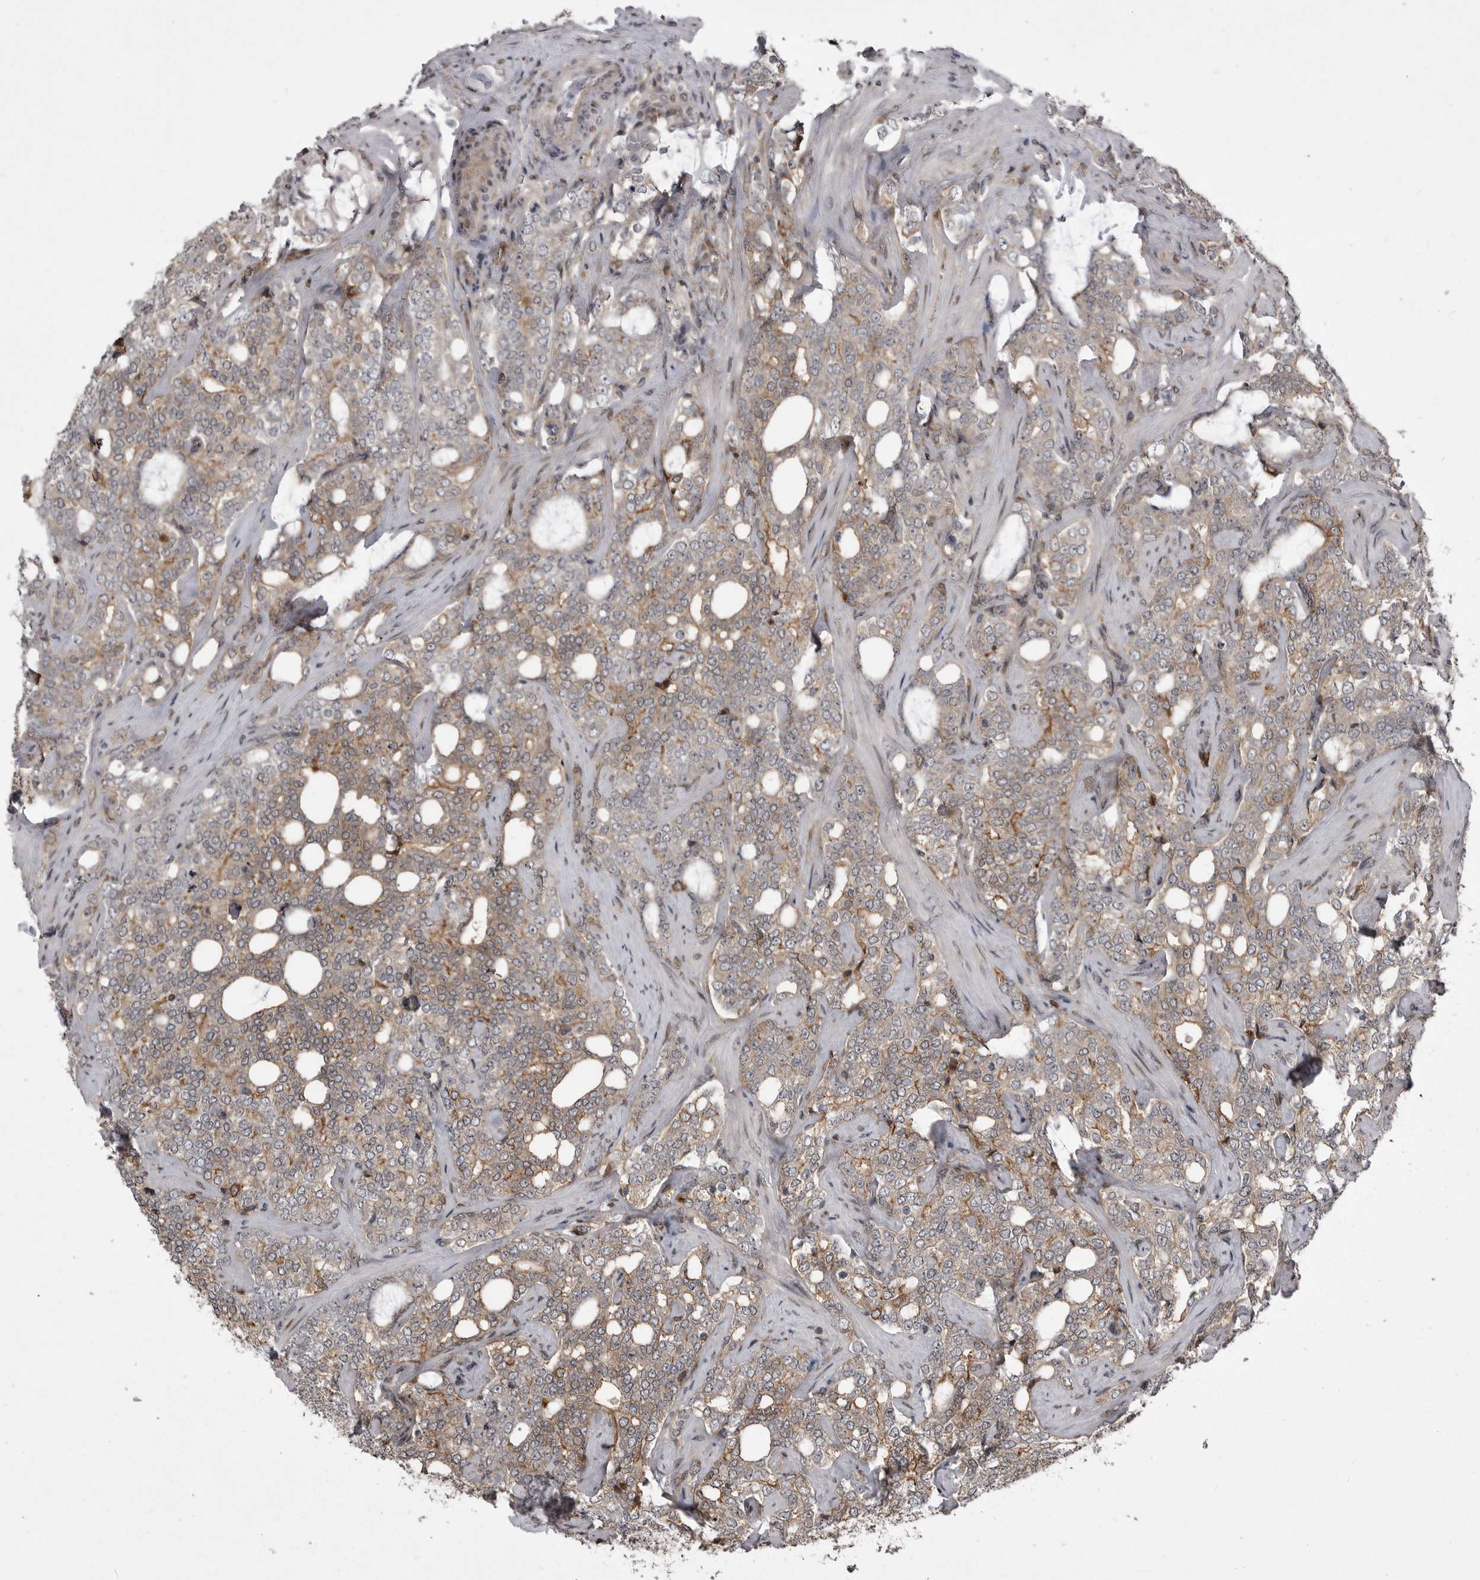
{"staining": {"intensity": "moderate", "quantity": "25%-75%", "location": "cytoplasmic/membranous"}, "tissue": "prostate cancer", "cell_type": "Tumor cells", "image_type": "cancer", "snomed": [{"axis": "morphology", "description": "Adenocarcinoma, High grade"}, {"axis": "topography", "description": "Prostate"}], "caption": "This is an image of immunohistochemistry (IHC) staining of prostate adenocarcinoma (high-grade), which shows moderate expression in the cytoplasmic/membranous of tumor cells.", "gene": "ABL1", "patient": {"sex": "male", "age": 64}}